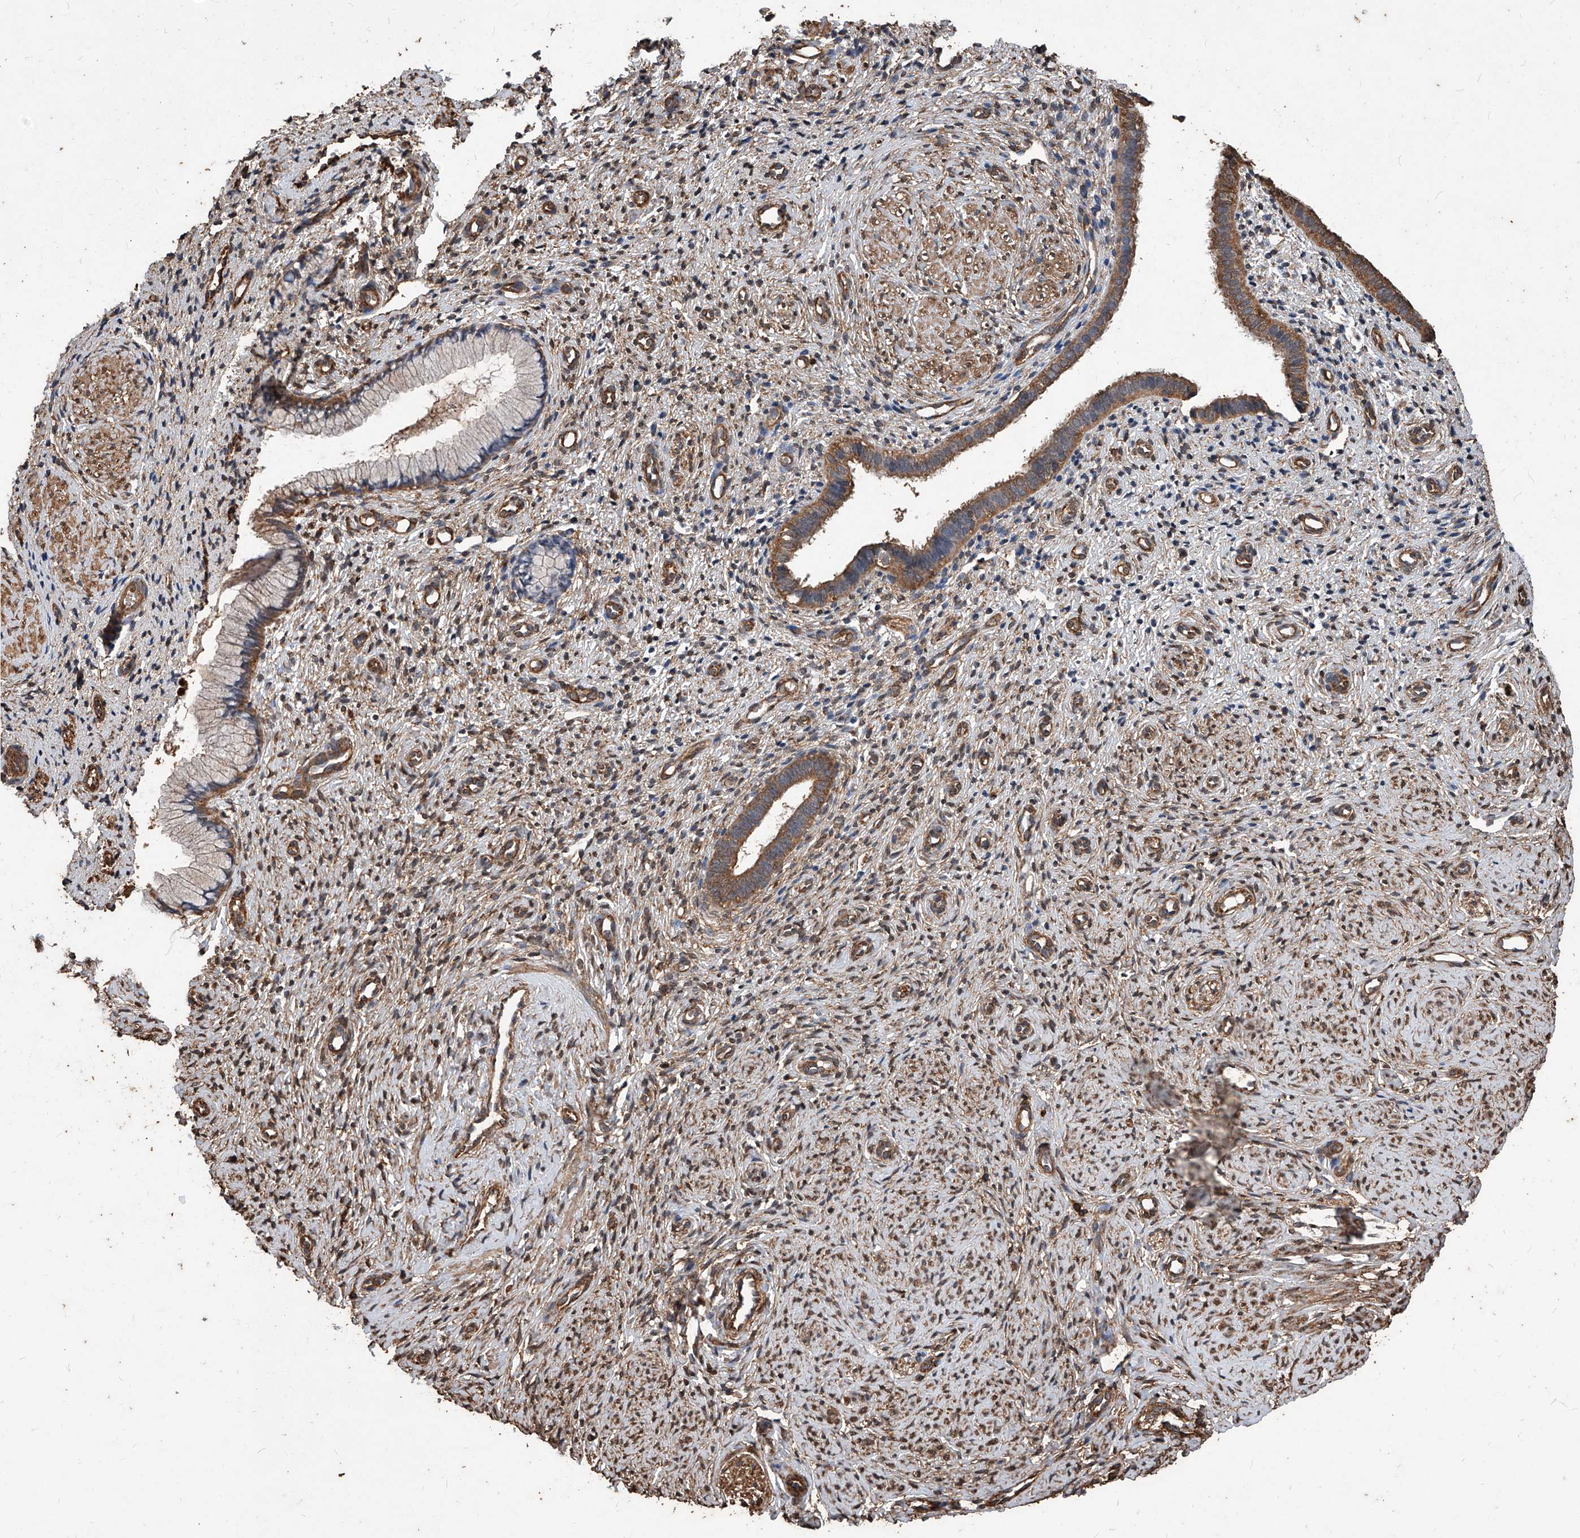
{"staining": {"intensity": "moderate", "quantity": ">75%", "location": "cytoplasmic/membranous"}, "tissue": "cervix", "cell_type": "Glandular cells", "image_type": "normal", "snomed": [{"axis": "morphology", "description": "Normal tissue, NOS"}, {"axis": "topography", "description": "Cervix"}], "caption": "Immunohistochemical staining of benign human cervix demonstrates medium levels of moderate cytoplasmic/membranous expression in approximately >75% of glandular cells. The staining is performed using DAB (3,3'-diaminobenzidine) brown chromogen to label protein expression. The nuclei are counter-stained blue using hematoxylin.", "gene": "UCP2", "patient": {"sex": "female", "age": 27}}